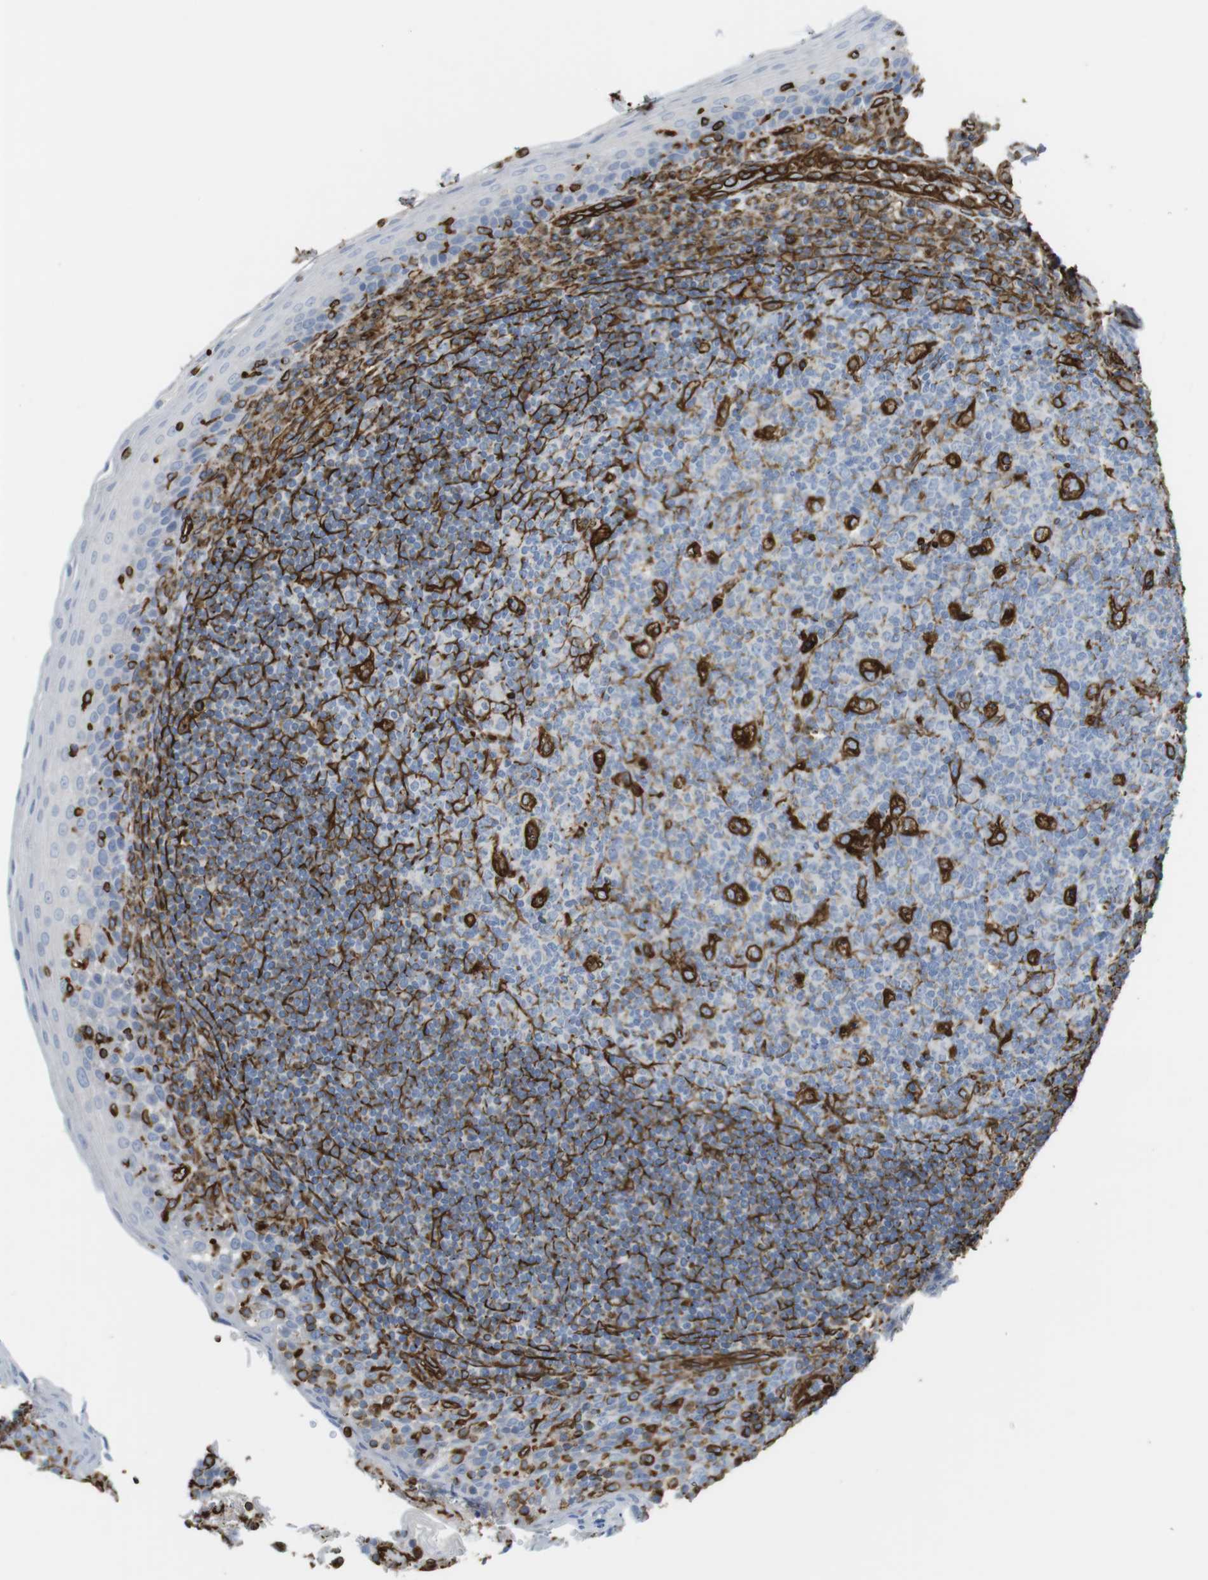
{"staining": {"intensity": "strong", "quantity": "<25%", "location": "cytoplasmic/membranous"}, "tissue": "tonsil", "cell_type": "Germinal center cells", "image_type": "normal", "snomed": [{"axis": "morphology", "description": "Normal tissue, NOS"}, {"axis": "topography", "description": "Tonsil"}], "caption": "IHC micrograph of benign human tonsil stained for a protein (brown), which demonstrates medium levels of strong cytoplasmic/membranous positivity in about <25% of germinal center cells.", "gene": "RALGPS1", "patient": {"sex": "male", "age": 17}}